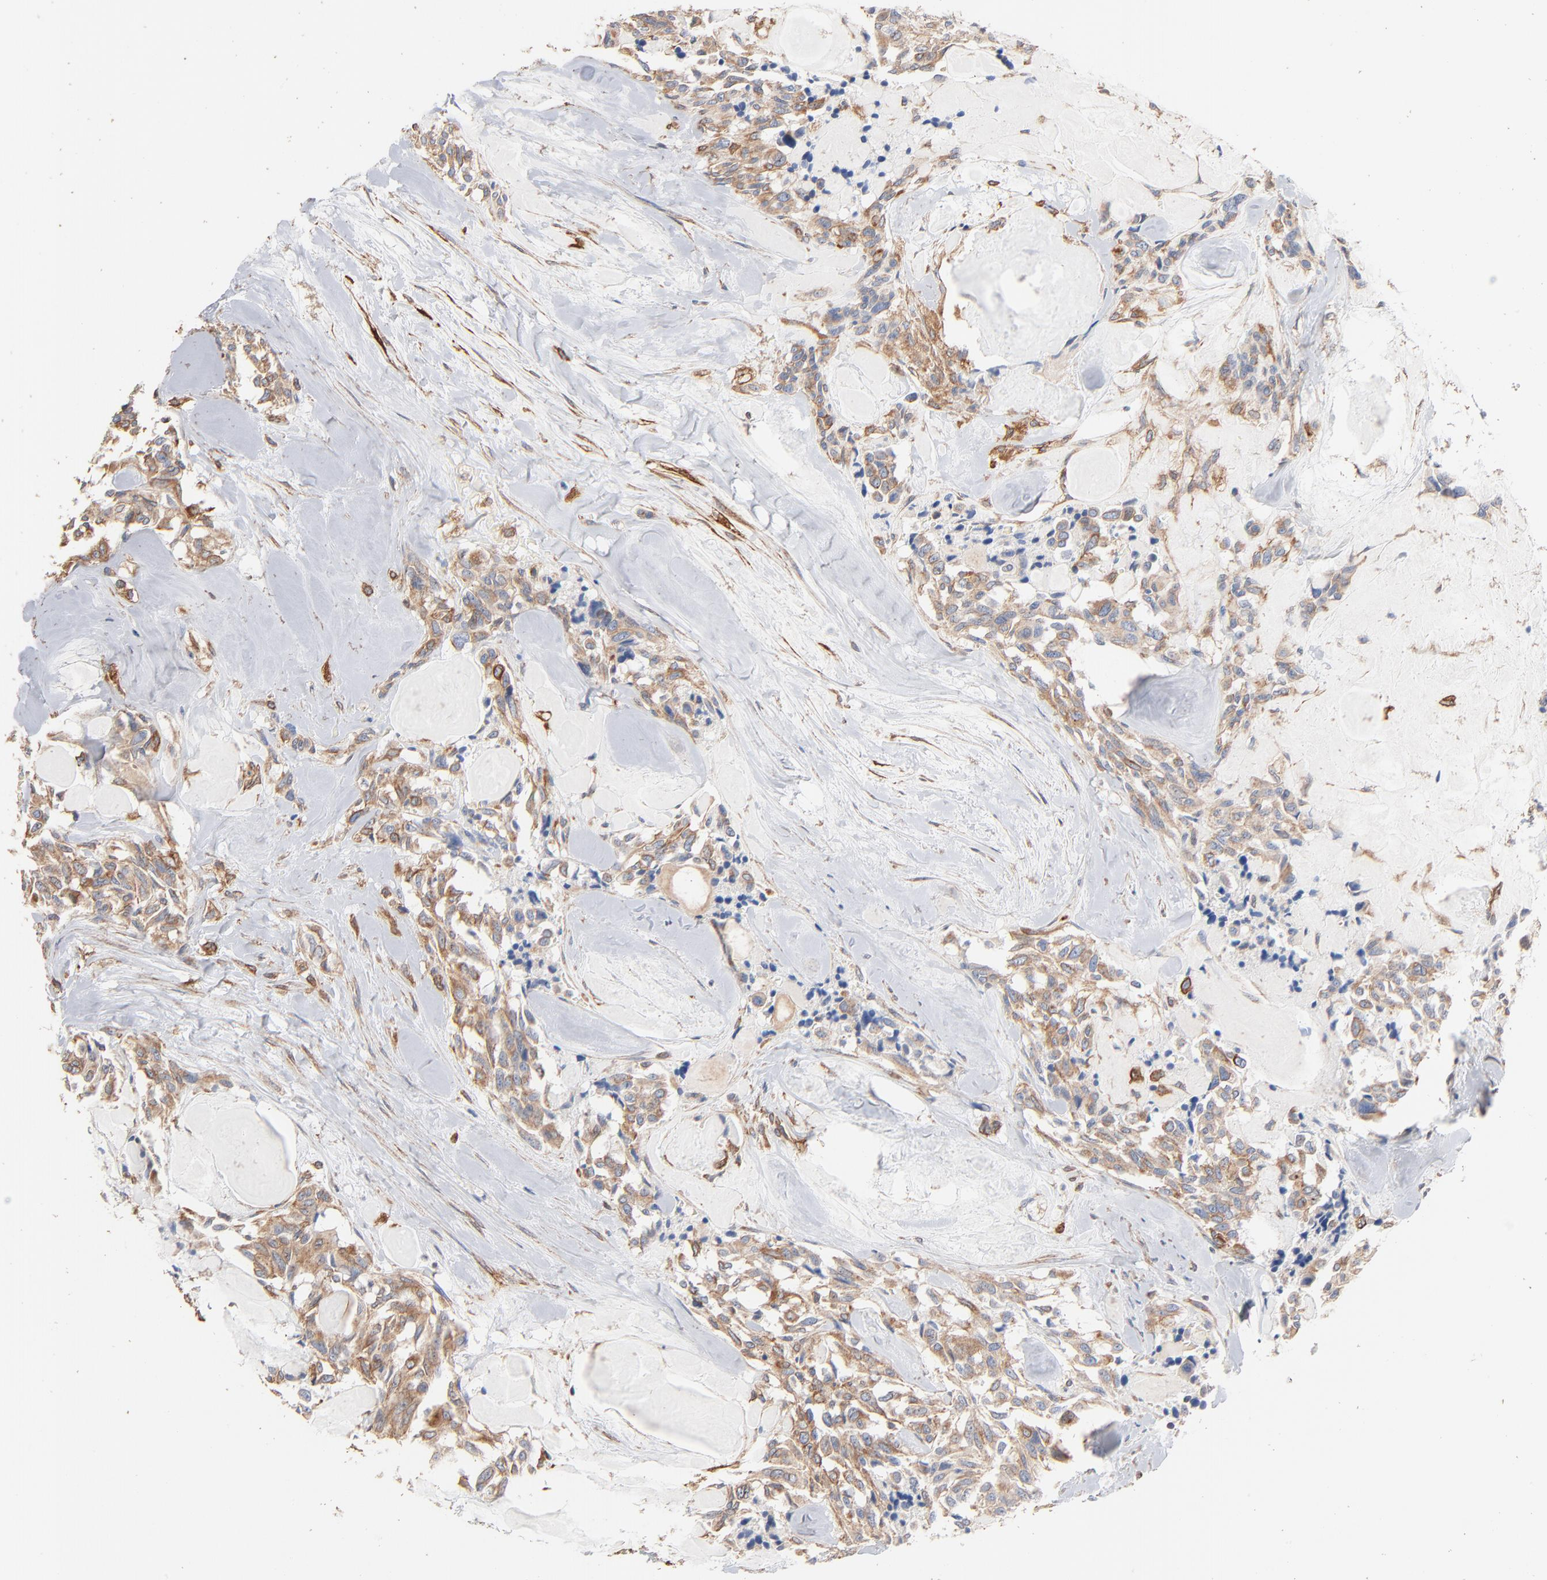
{"staining": {"intensity": "weak", "quantity": ">75%", "location": "cytoplasmic/membranous"}, "tissue": "thyroid cancer", "cell_type": "Tumor cells", "image_type": "cancer", "snomed": [{"axis": "morphology", "description": "Carcinoma, NOS"}, {"axis": "morphology", "description": "Carcinoid, malignant, NOS"}, {"axis": "topography", "description": "Thyroid gland"}], "caption": "Thyroid cancer was stained to show a protein in brown. There is low levels of weak cytoplasmic/membranous positivity in about >75% of tumor cells.", "gene": "ABCD4", "patient": {"sex": "male", "age": 33}}